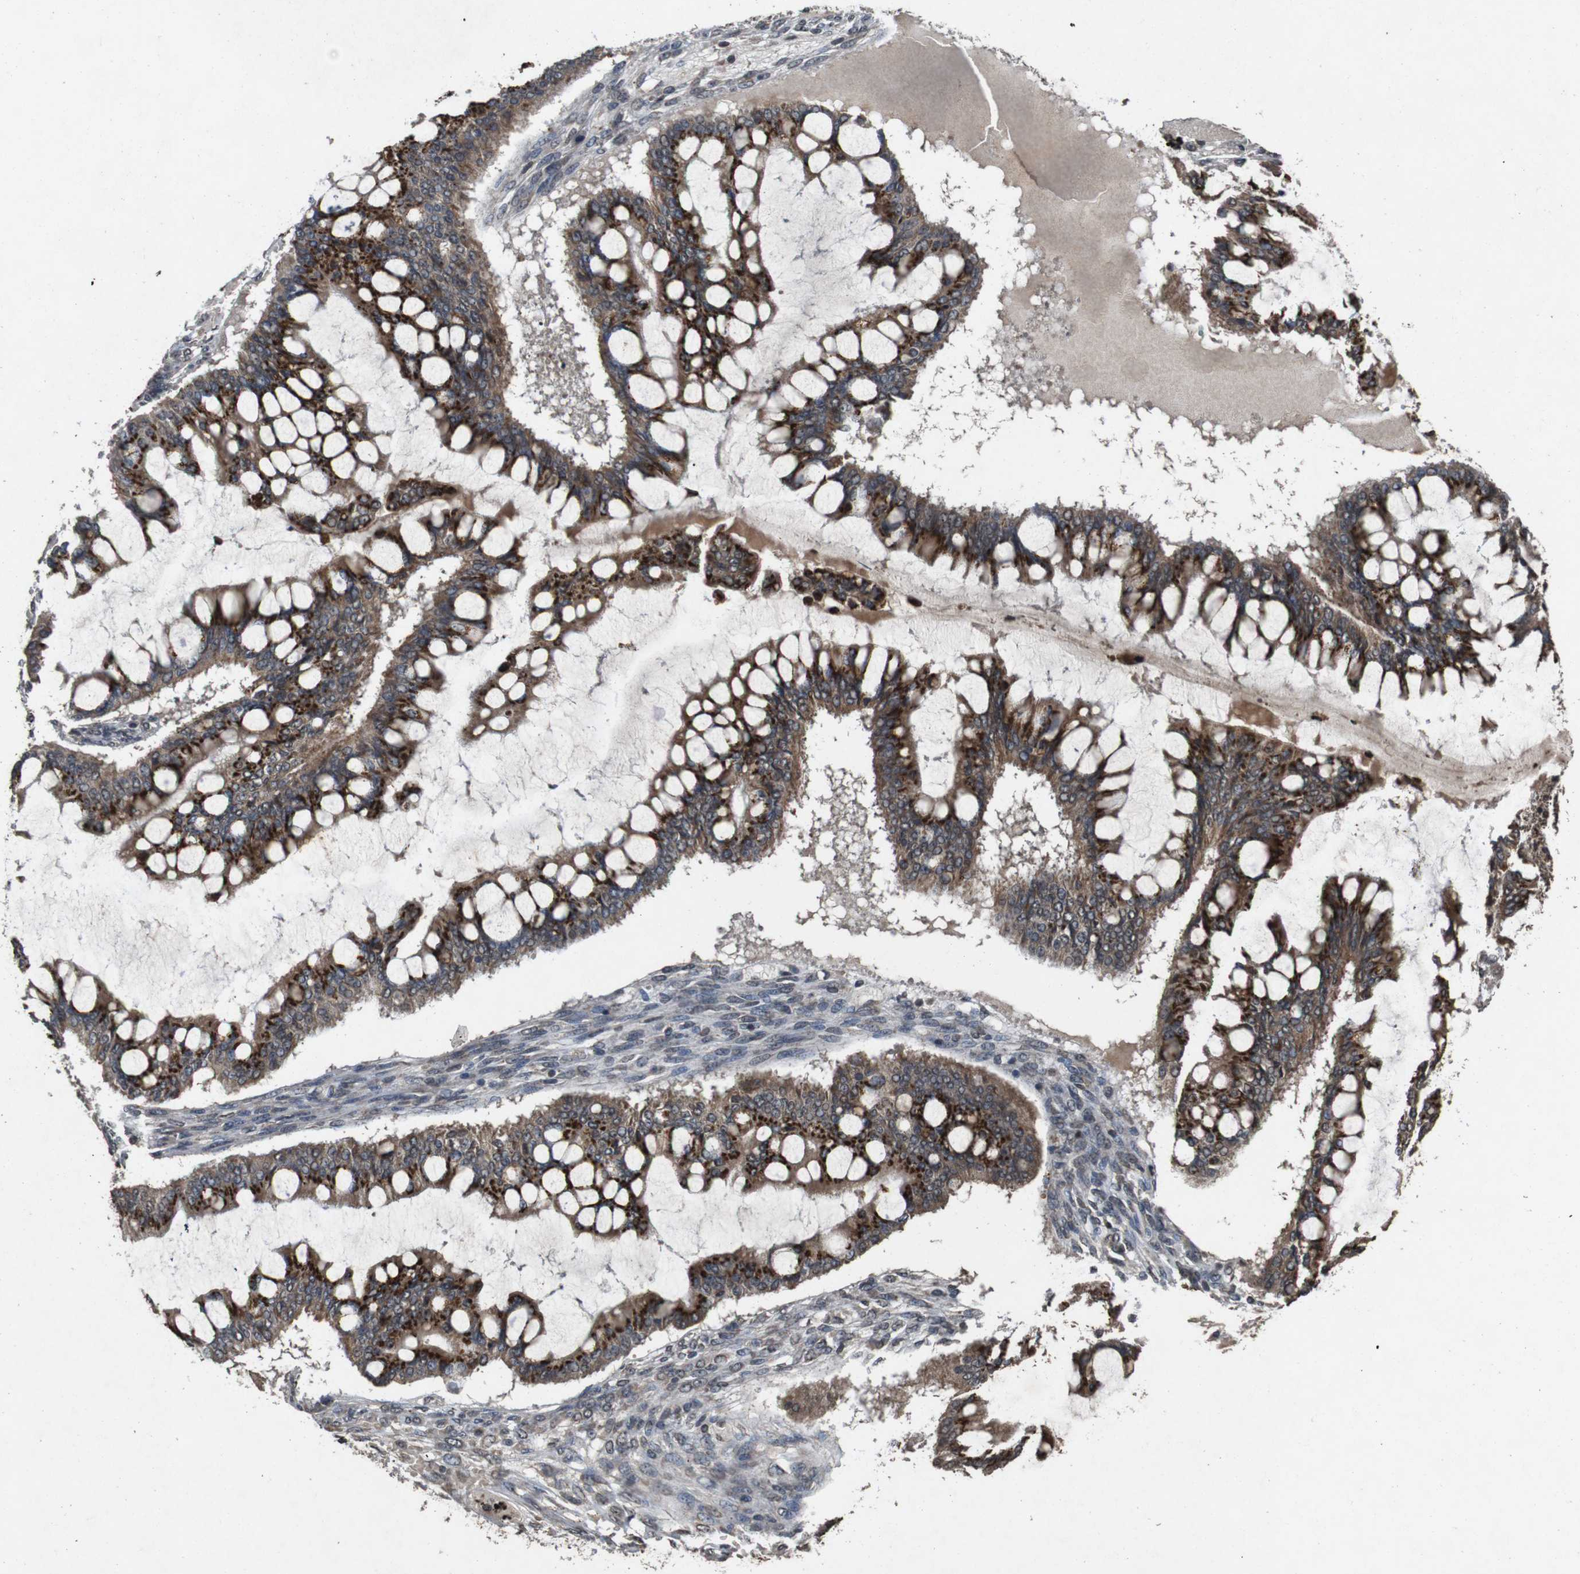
{"staining": {"intensity": "strong", "quantity": ">75%", "location": "cytoplasmic/membranous"}, "tissue": "ovarian cancer", "cell_type": "Tumor cells", "image_type": "cancer", "snomed": [{"axis": "morphology", "description": "Cystadenocarcinoma, mucinous, NOS"}, {"axis": "topography", "description": "Ovary"}], "caption": "This photomicrograph exhibits immunohistochemistry (IHC) staining of ovarian cancer (mucinous cystadenocarcinoma), with high strong cytoplasmic/membranous expression in approximately >75% of tumor cells.", "gene": "SORL1", "patient": {"sex": "female", "age": 73}}